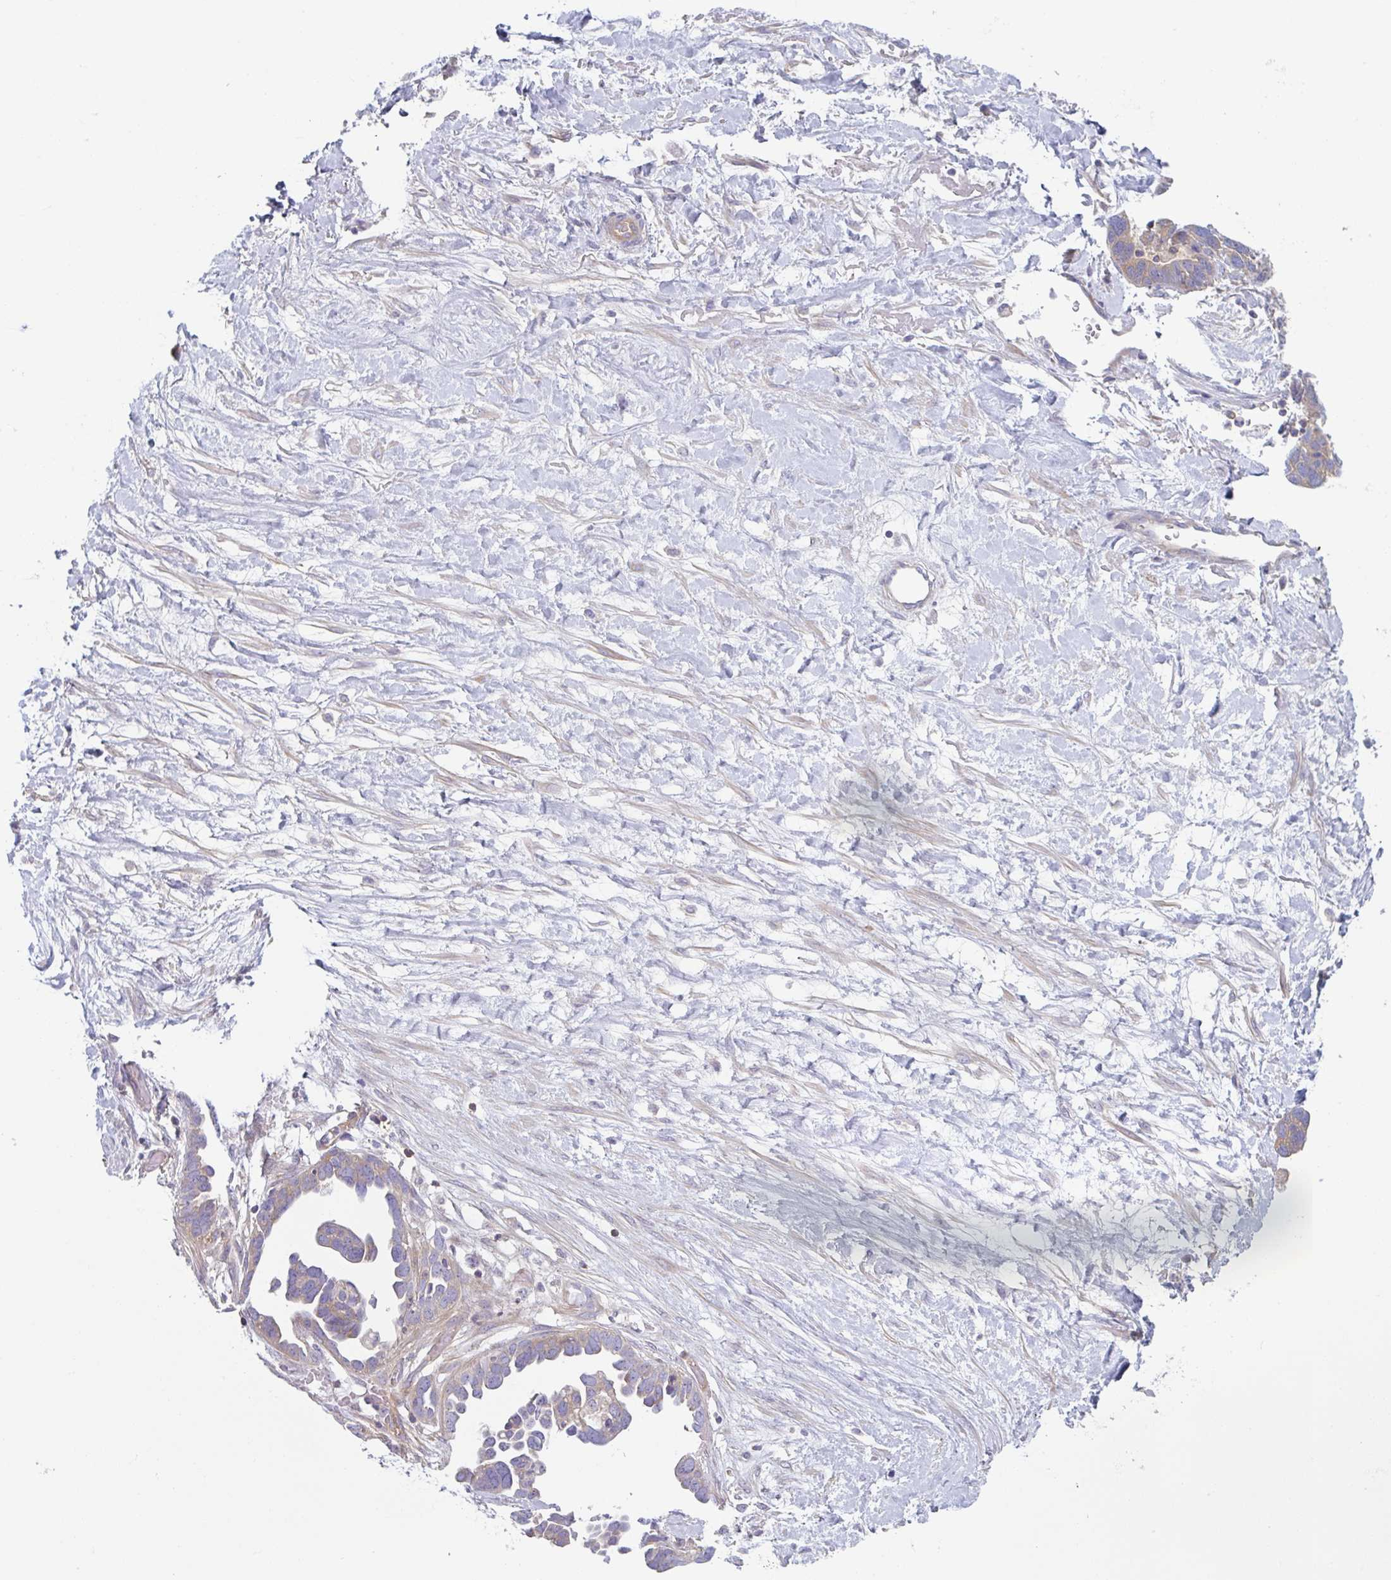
{"staining": {"intensity": "weak", "quantity": "<25%", "location": "cytoplasmic/membranous"}, "tissue": "ovarian cancer", "cell_type": "Tumor cells", "image_type": "cancer", "snomed": [{"axis": "morphology", "description": "Cystadenocarcinoma, serous, NOS"}, {"axis": "topography", "description": "Ovary"}], "caption": "Tumor cells are negative for brown protein staining in ovarian cancer (serous cystadenocarcinoma).", "gene": "AMPD2", "patient": {"sex": "female", "age": 54}}